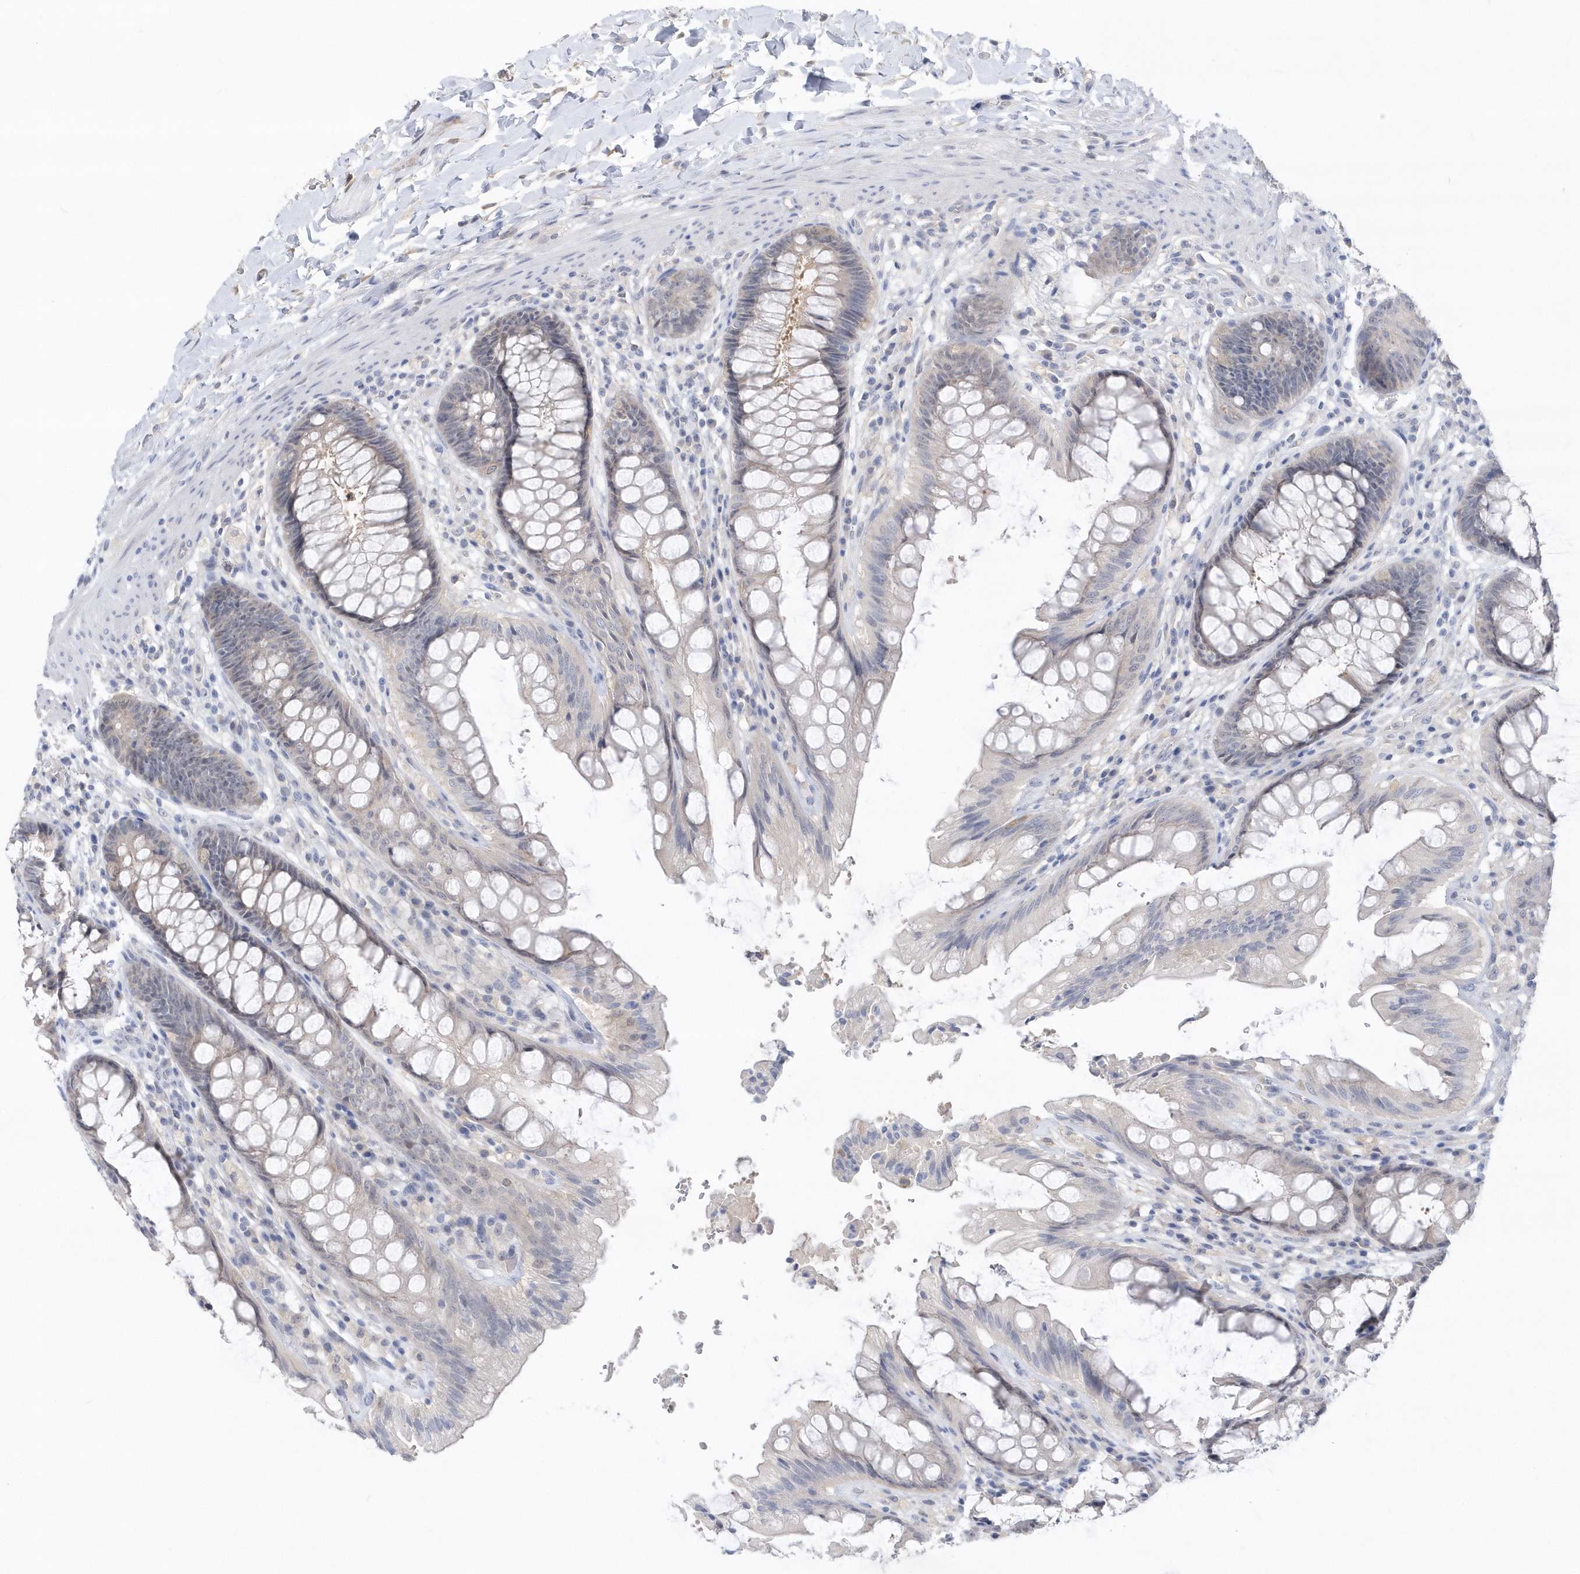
{"staining": {"intensity": "negative", "quantity": "none", "location": "none"}, "tissue": "rectum", "cell_type": "Glandular cells", "image_type": "normal", "snomed": [{"axis": "morphology", "description": "Normal tissue, NOS"}, {"axis": "topography", "description": "Rectum"}], "caption": "IHC of normal human rectum exhibits no staining in glandular cells.", "gene": "RPEL1", "patient": {"sex": "female", "age": 46}}